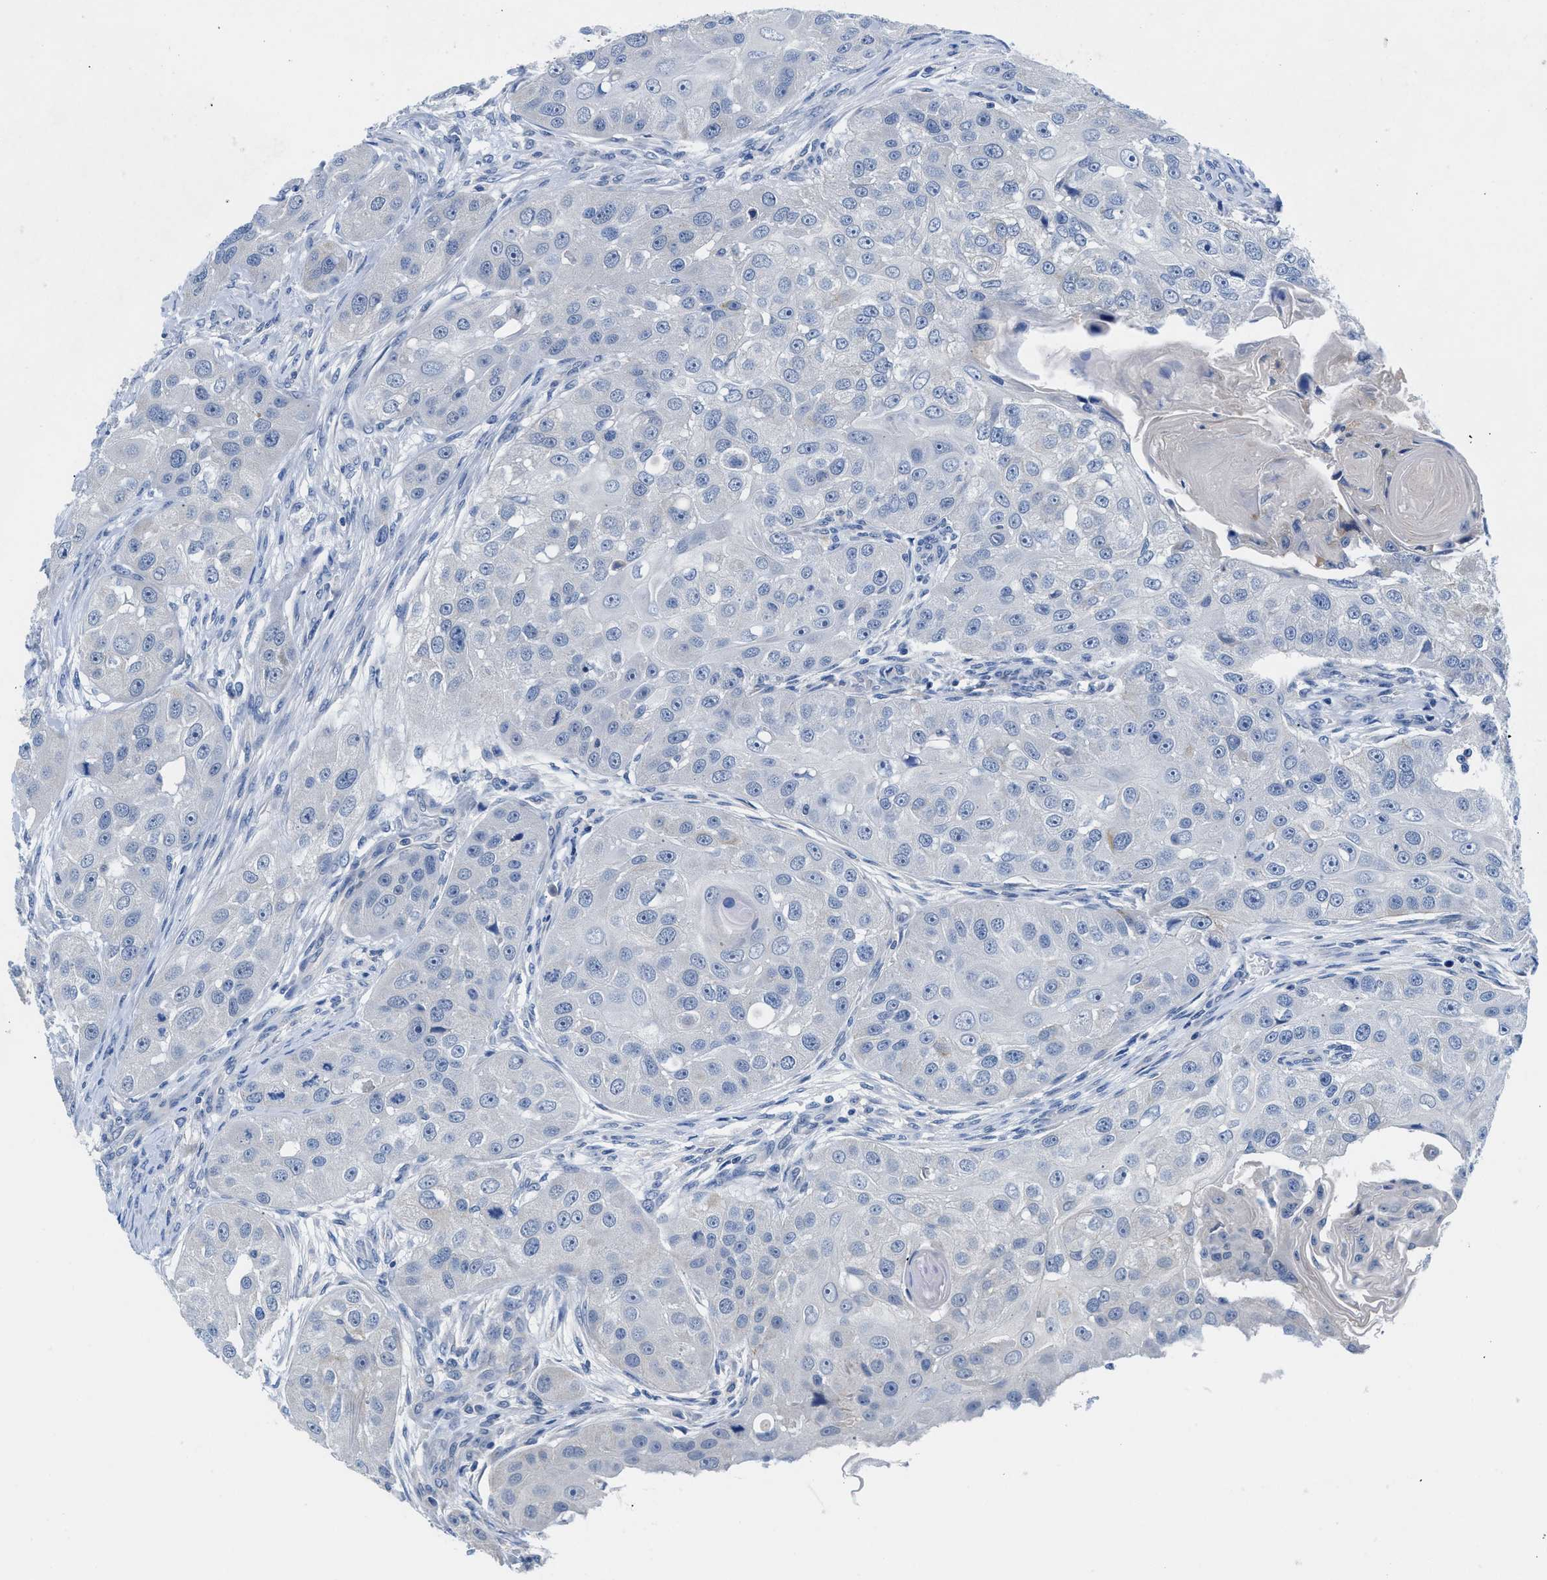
{"staining": {"intensity": "negative", "quantity": "none", "location": "none"}, "tissue": "head and neck cancer", "cell_type": "Tumor cells", "image_type": "cancer", "snomed": [{"axis": "morphology", "description": "Normal tissue, NOS"}, {"axis": "morphology", "description": "Squamous cell carcinoma, NOS"}, {"axis": "topography", "description": "Skeletal muscle"}, {"axis": "topography", "description": "Head-Neck"}], "caption": "Protein analysis of head and neck squamous cell carcinoma exhibits no significant staining in tumor cells.", "gene": "SLC10A6", "patient": {"sex": "male", "age": 51}}